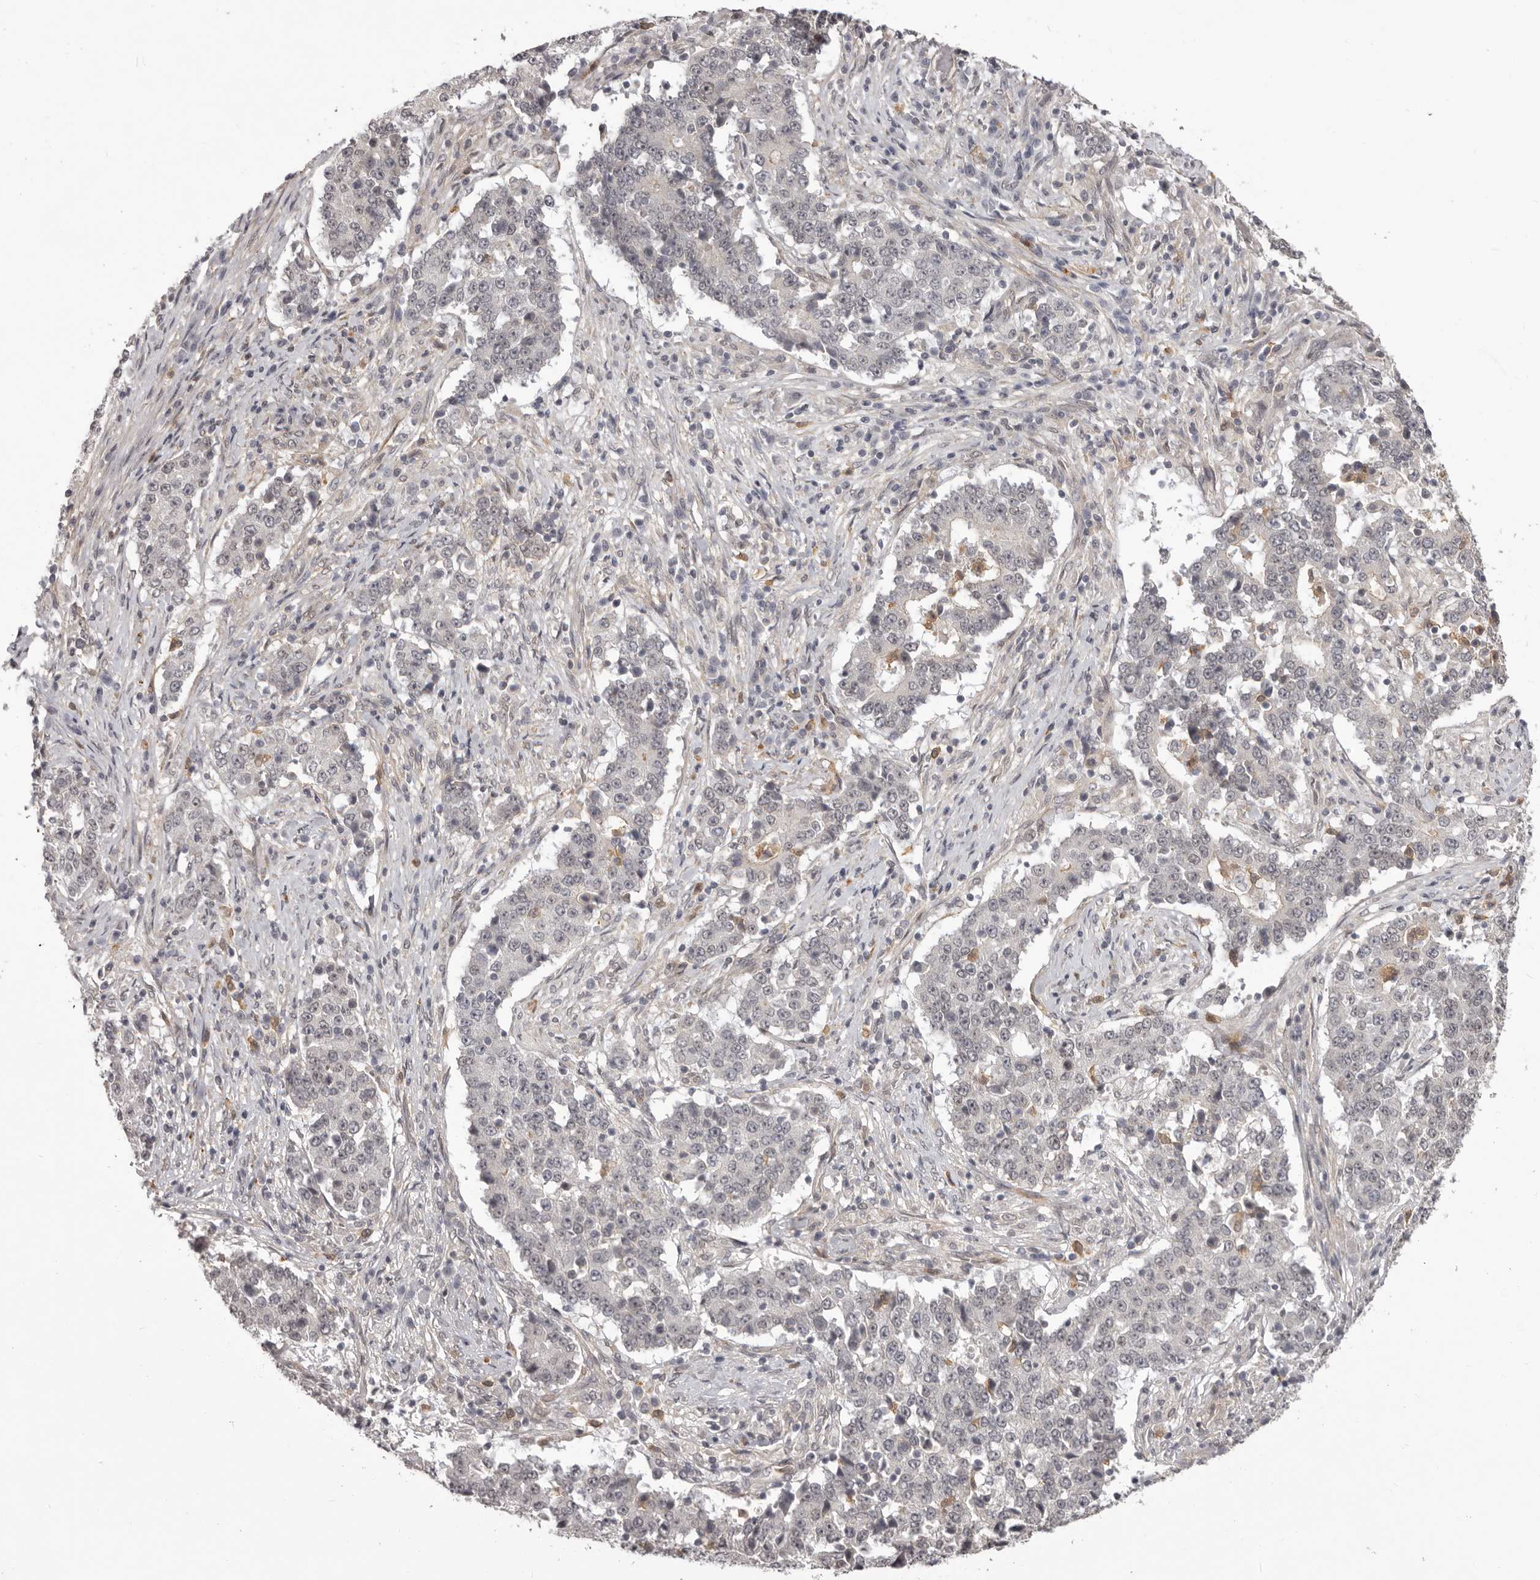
{"staining": {"intensity": "negative", "quantity": "none", "location": "none"}, "tissue": "stomach cancer", "cell_type": "Tumor cells", "image_type": "cancer", "snomed": [{"axis": "morphology", "description": "Adenocarcinoma, NOS"}, {"axis": "topography", "description": "Stomach"}], "caption": "Immunohistochemistry (IHC) of human stomach adenocarcinoma reveals no positivity in tumor cells.", "gene": "RNF2", "patient": {"sex": "male", "age": 59}}